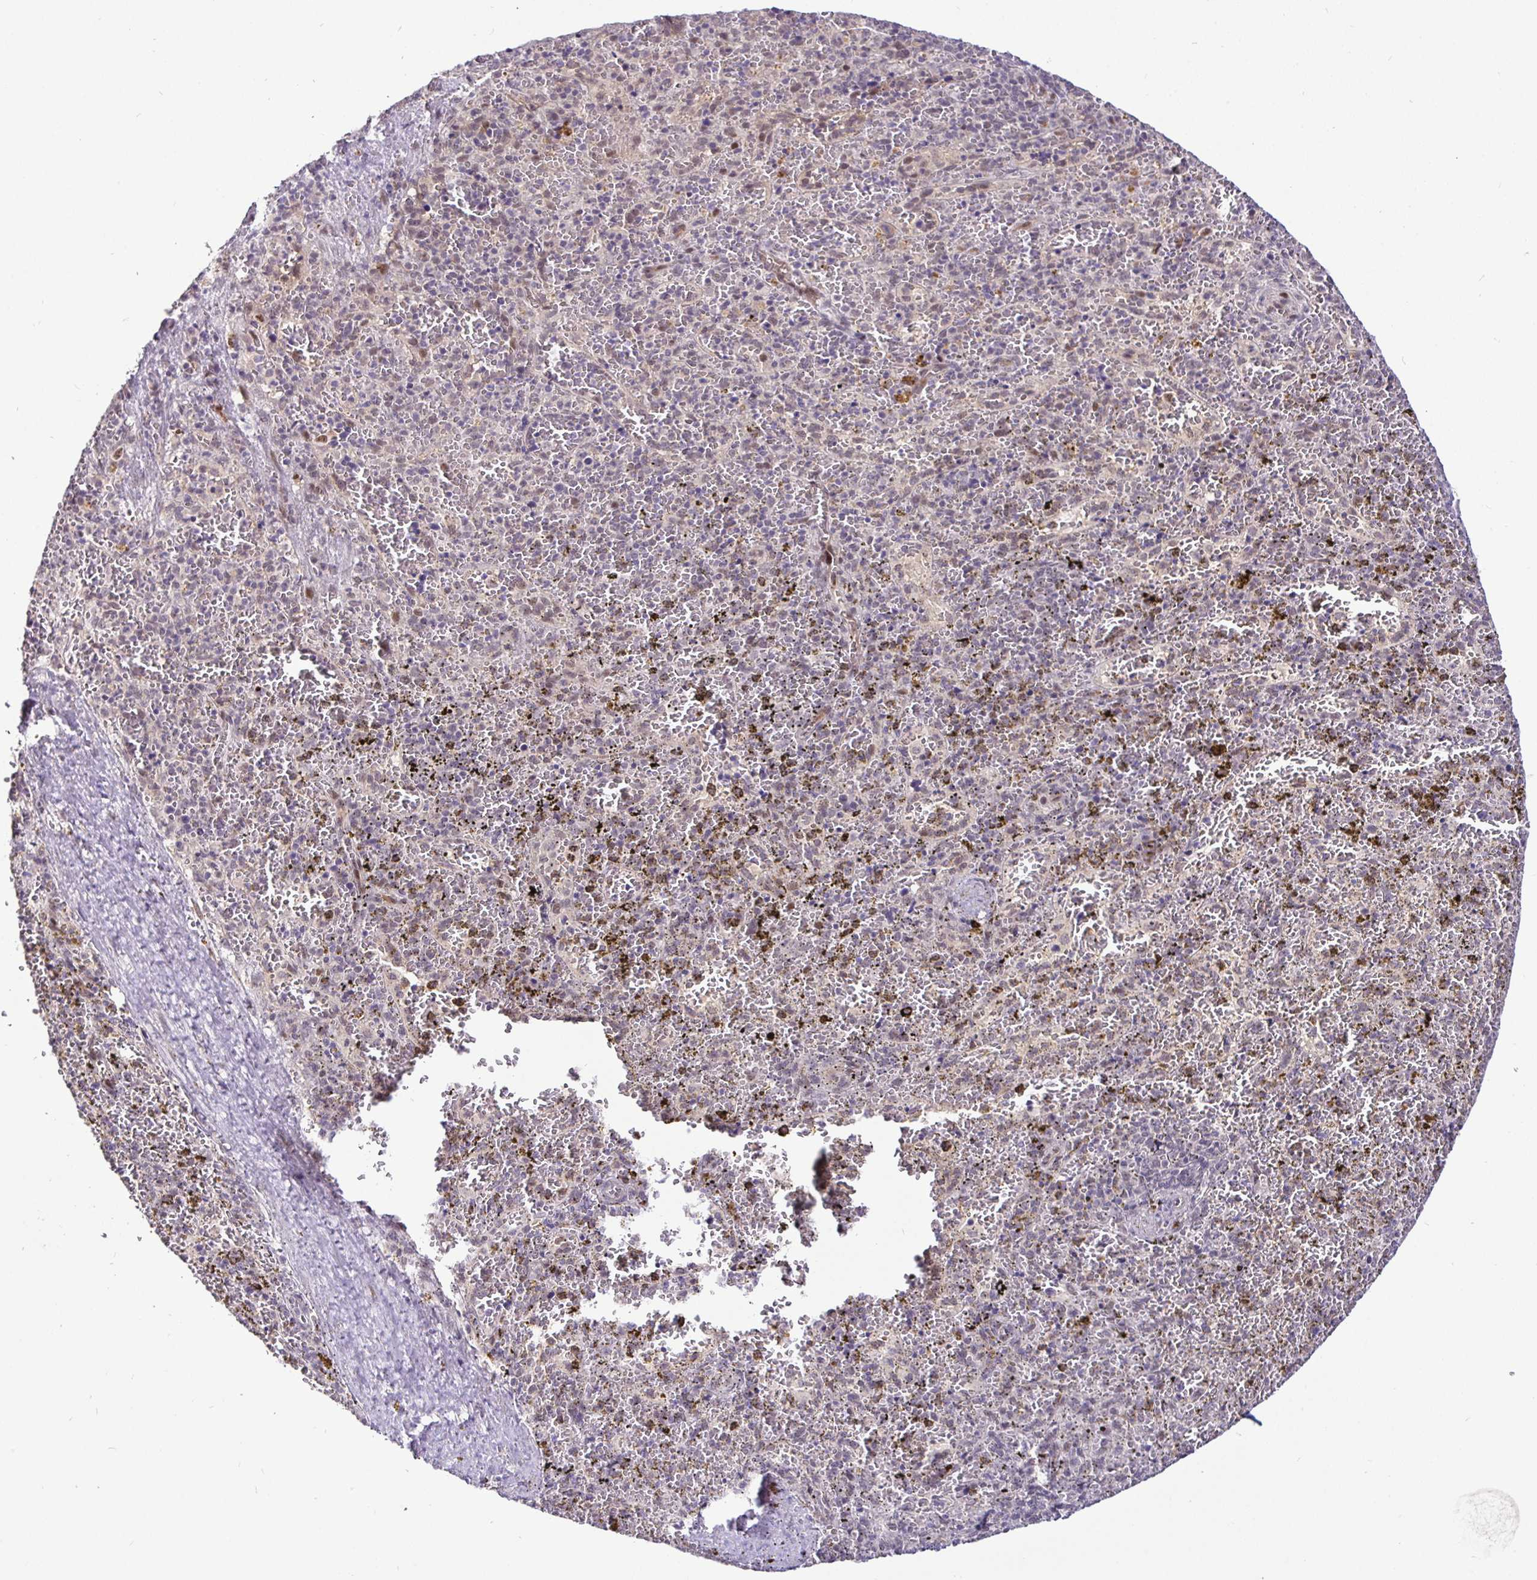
{"staining": {"intensity": "weak", "quantity": "<25%", "location": "nuclear"}, "tissue": "spleen", "cell_type": "Cells in red pulp", "image_type": "normal", "snomed": [{"axis": "morphology", "description": "Normal tissue, NOS"}, {"axis": "topography", "description": "Spleen"}], "caption": "Protein analysis of normal spleen exhibits no significant expression in cells in red pulp.", "gene": "NUP188", "patient": {"sex": "female", "age": 50}}